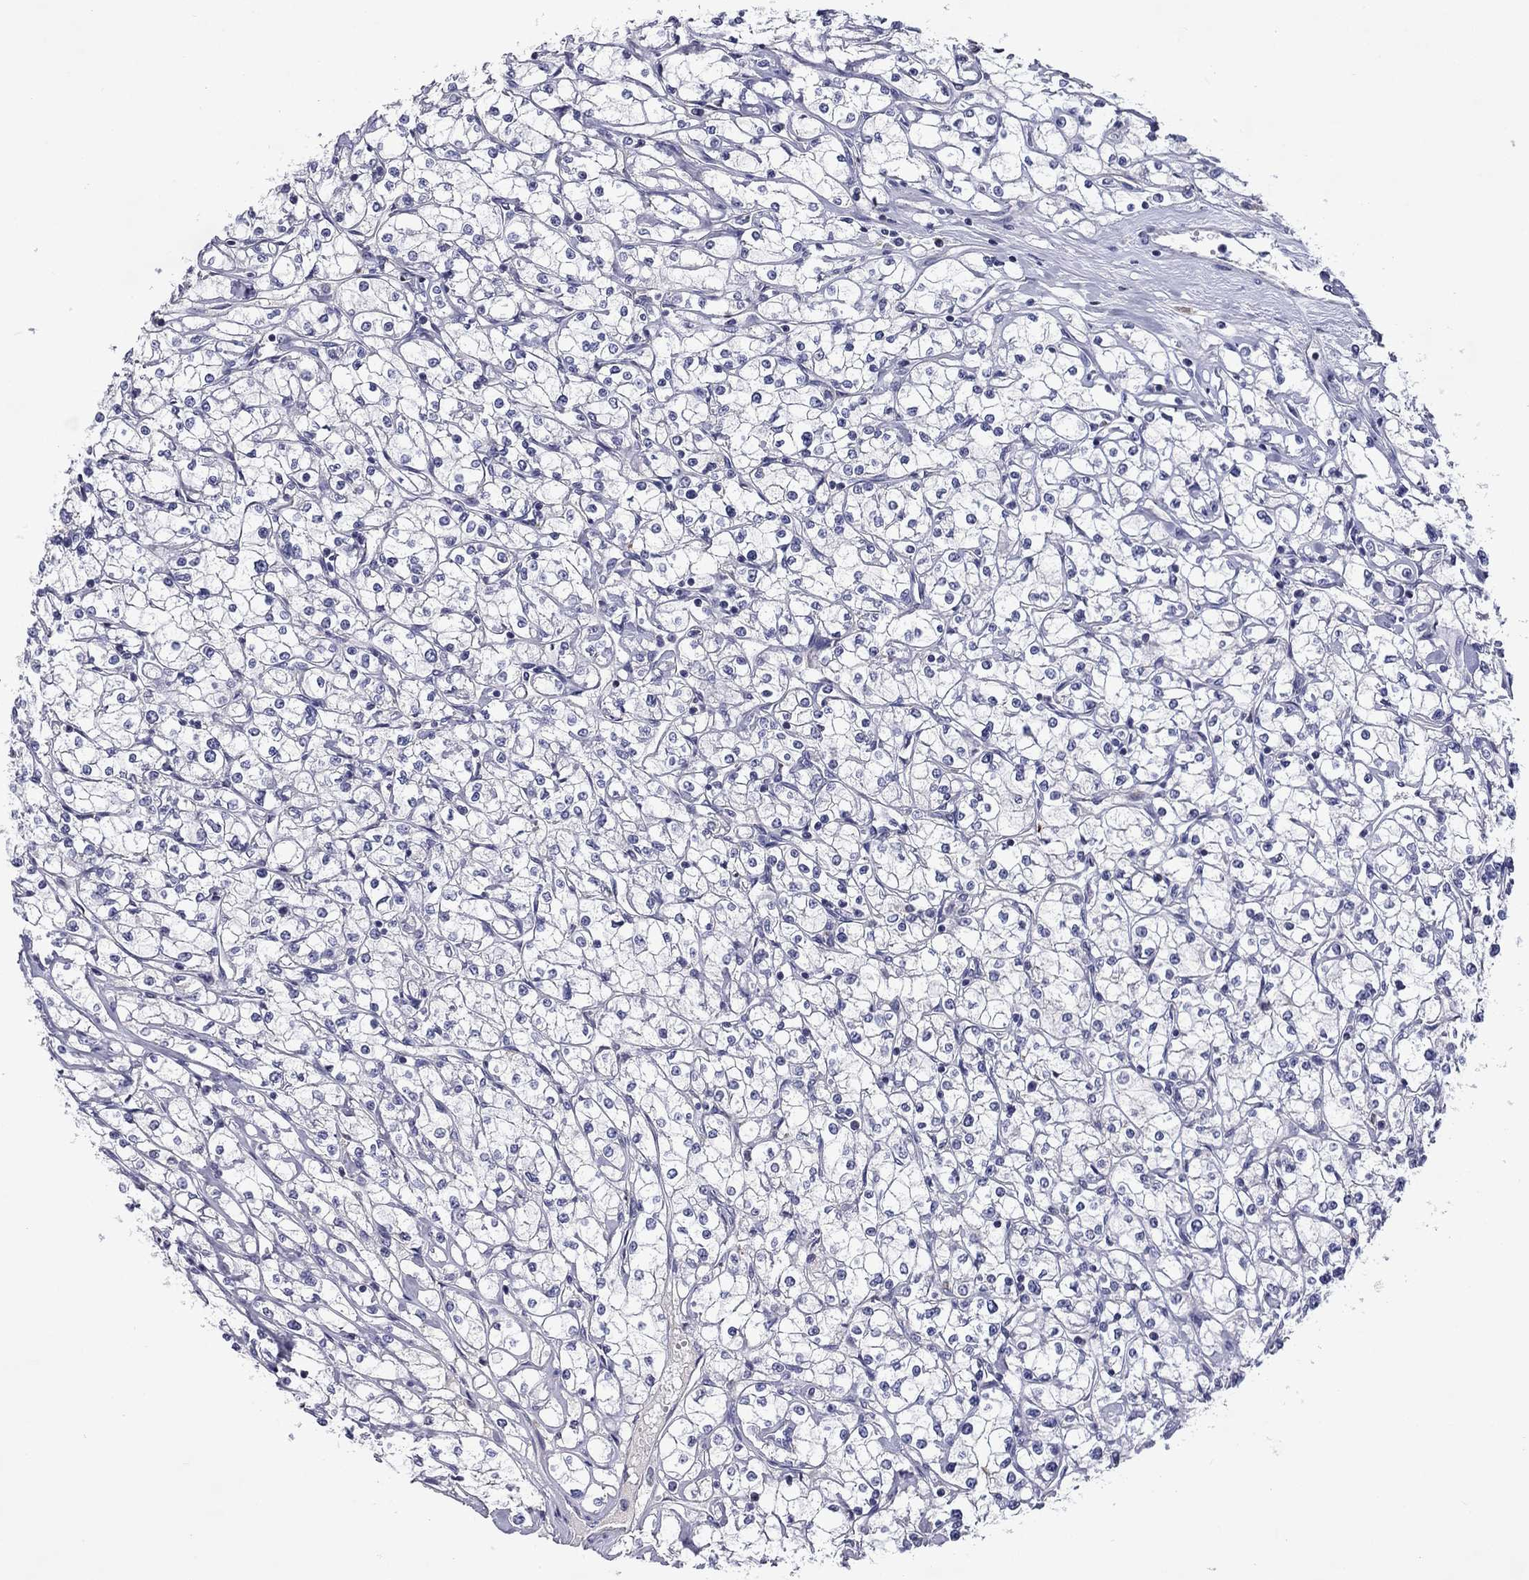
{"staining": {"intensity": "negative", "quantity": "none", "location": "none"}, "tissue": "renal cancer", "cell_type": "Tumor cells", "image_type": "cancer", "snomed": [{"axis": "morphology", "description": "Adenocarcinoma, NOS"}, {"axis": "topography", "description": "Kidney"}], "caption": "Tumor cells show no significant protein staining in adenocarcinoma (renal).", "gene": "SPATA7", "patient": {"sex": "male", "age": 67}}